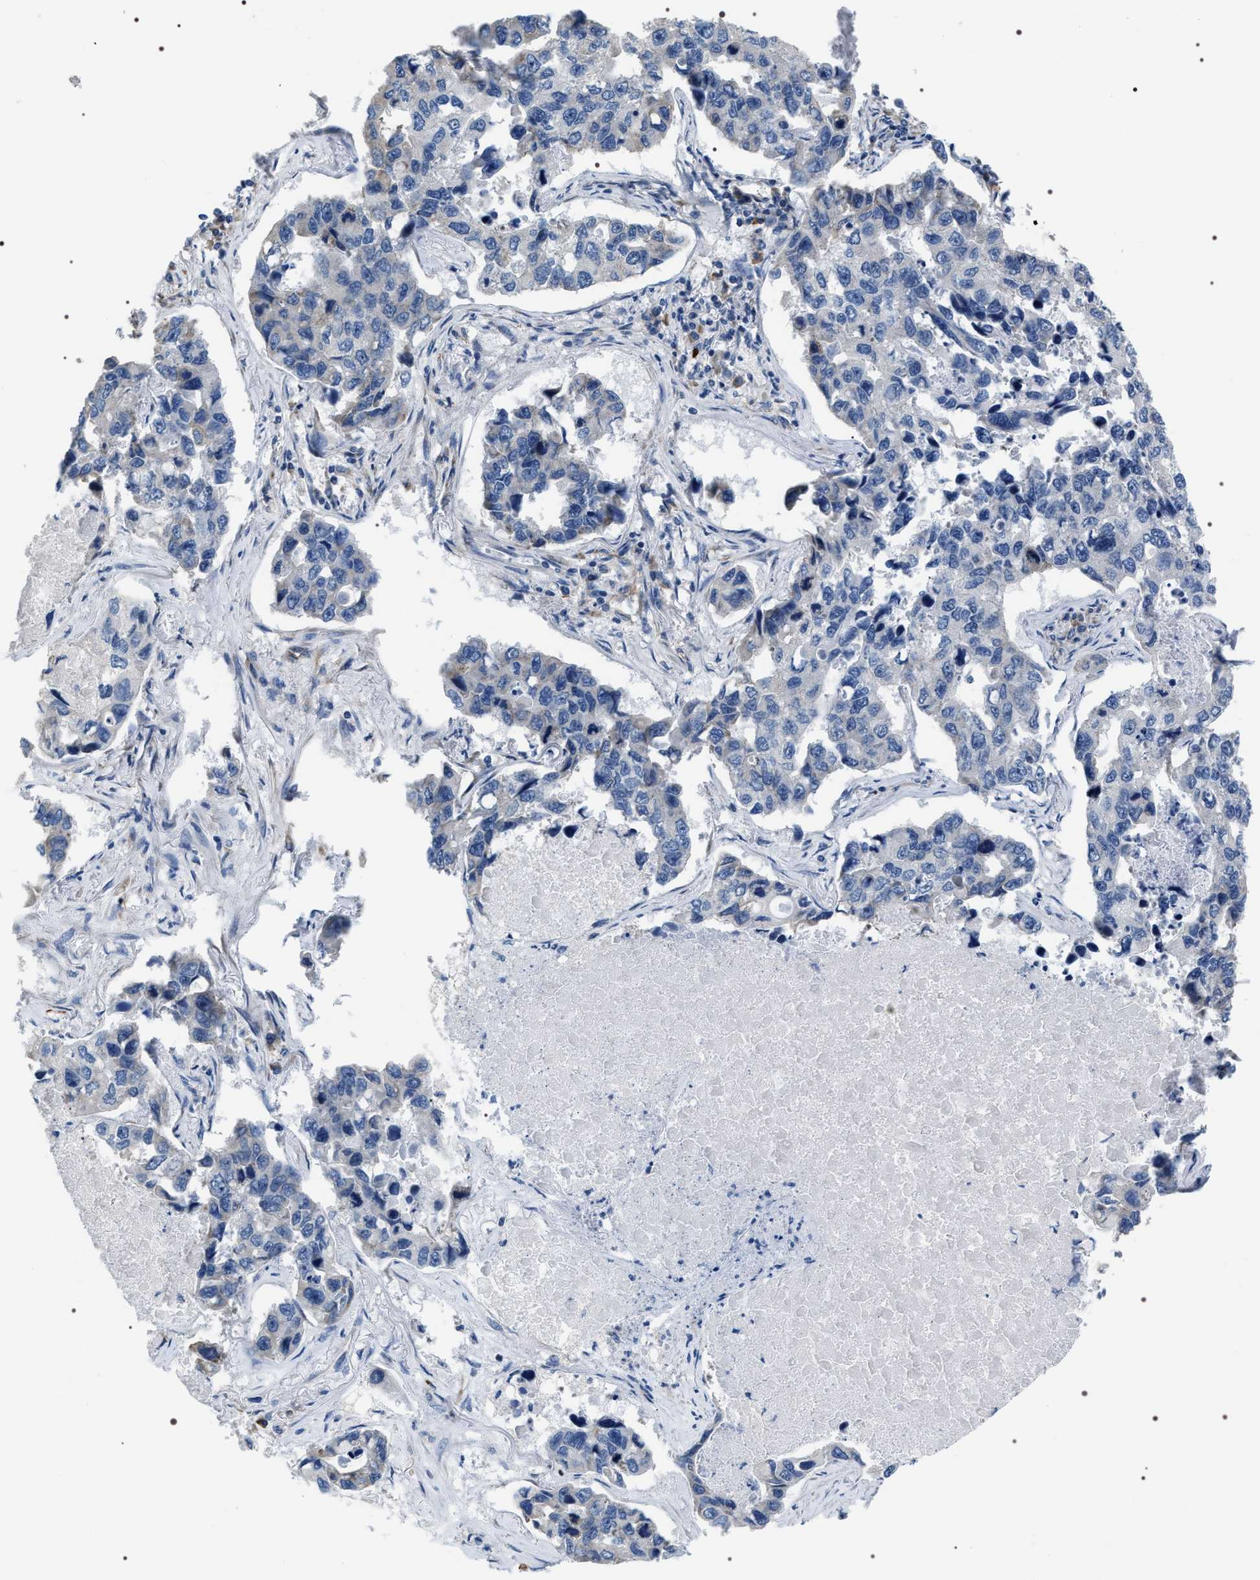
{"staining": {"intensity": "negative", "quantity": "none", "location": "none"}, "tissue": "lung cancer", "cell_type": "Tumor cells", "image_type": "cancer", "snomed": [{"axis": "morphology", "description": "Adenocarcinoma, NOS"}, {"axis": "topography", "description": "Lung"}], "caption": "A high-resolution histopathology image shows immunohistochemistry (IHC) staining of lung cancer (adenocarcinoma), which exhibits no significant expression in tumor cells. Nuclei are stained in blue.", "gene": "PKD1L1", "patient": {"sex": "male", "age": 64}}